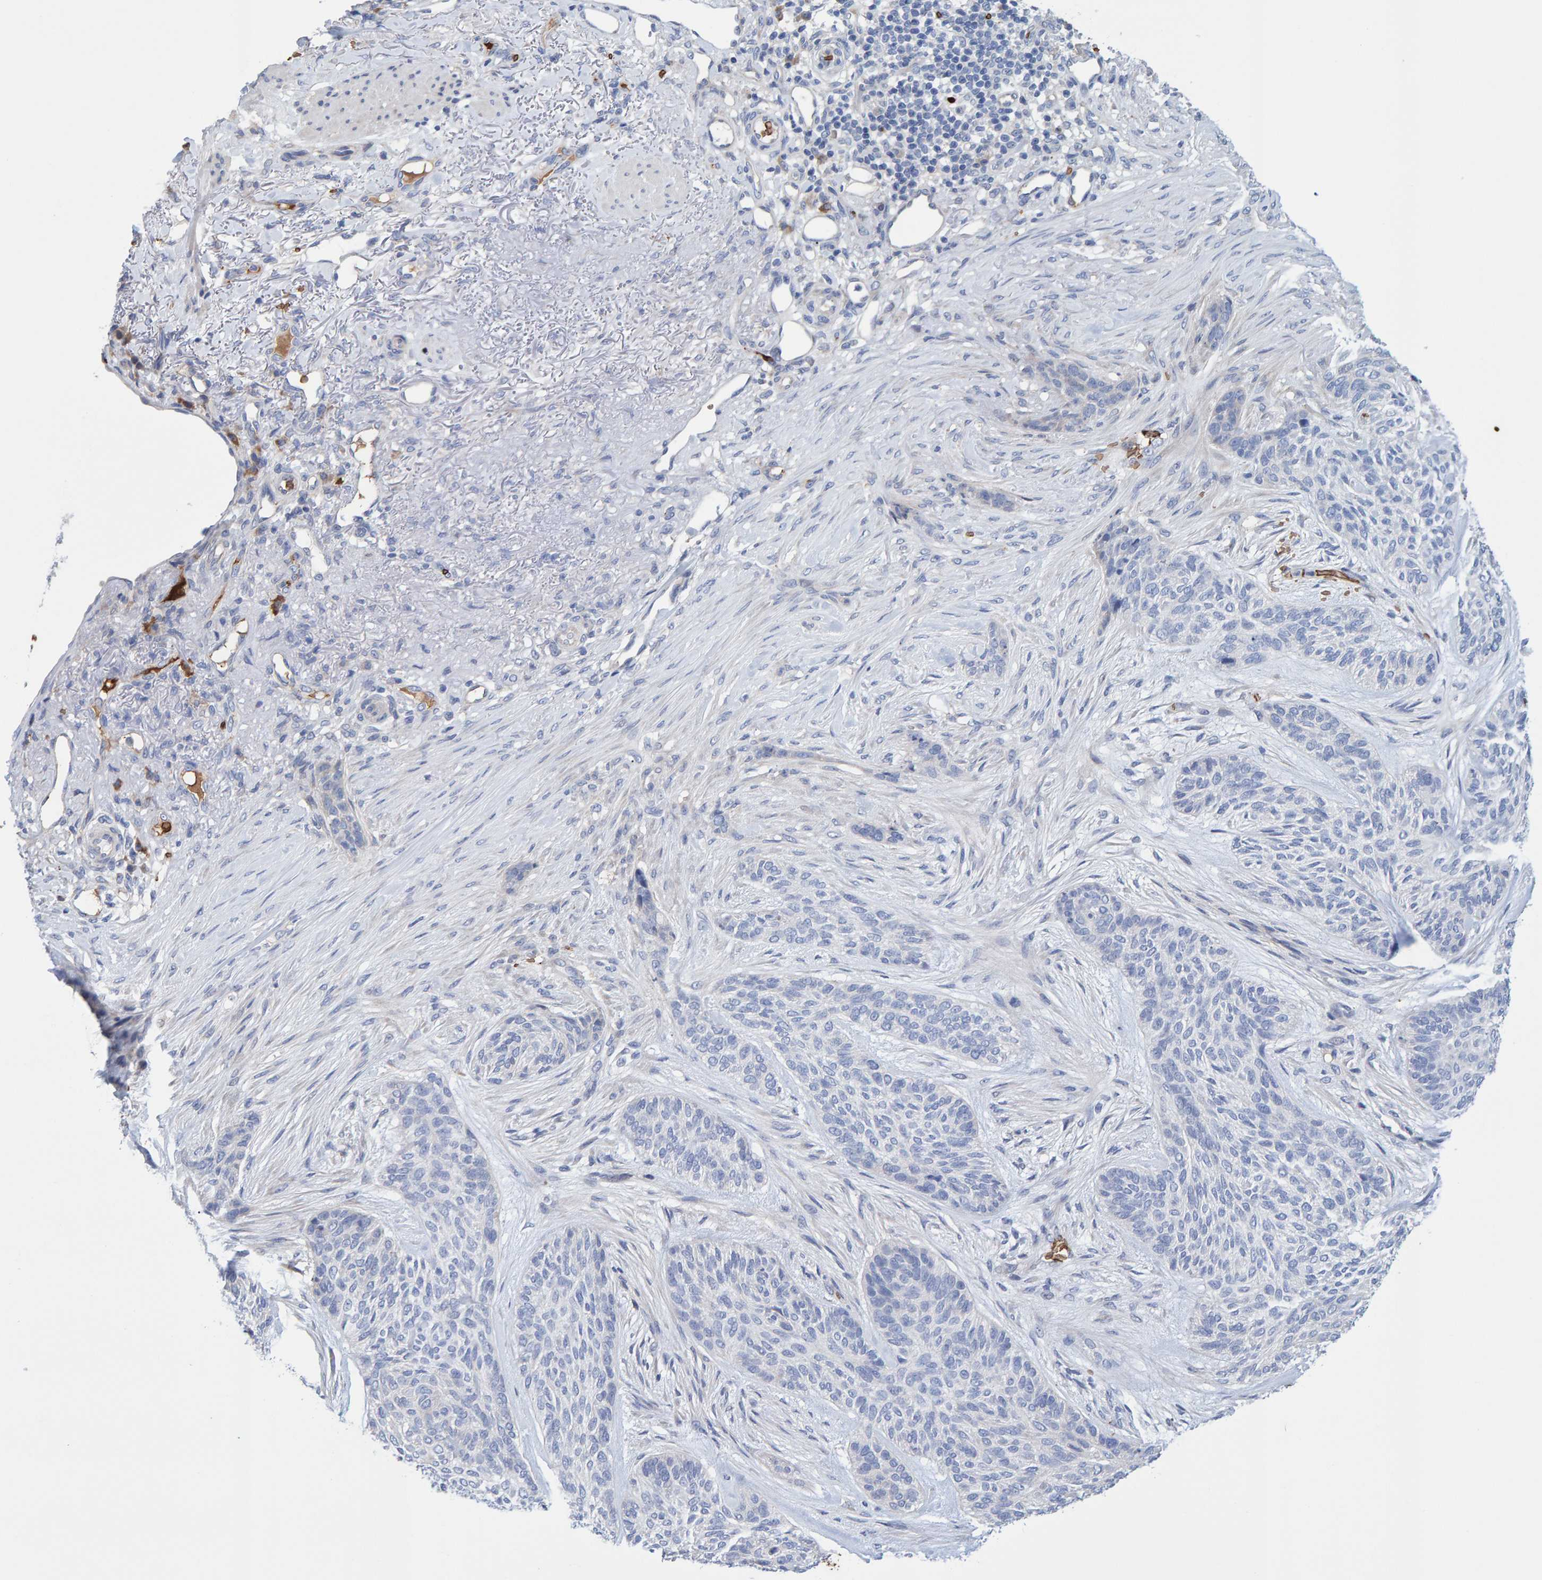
{"staining": {"intensity": "negative", "quantity": "none", "location": "none"}, "tissue": "skin cancer", "cell_type": "Tumor cells", "image_type": "cancer", "snomed": [{"axis": "morphology", "description": "Basal cell carcinoma"}, {"axis": "topography", "description": "Skin"}], "caption": "Tumor cells show no significant positivity in basal cell carcinoma (skin).", "gene": "VPS9D1", "patient": {"sex": "male", "age": 55}}